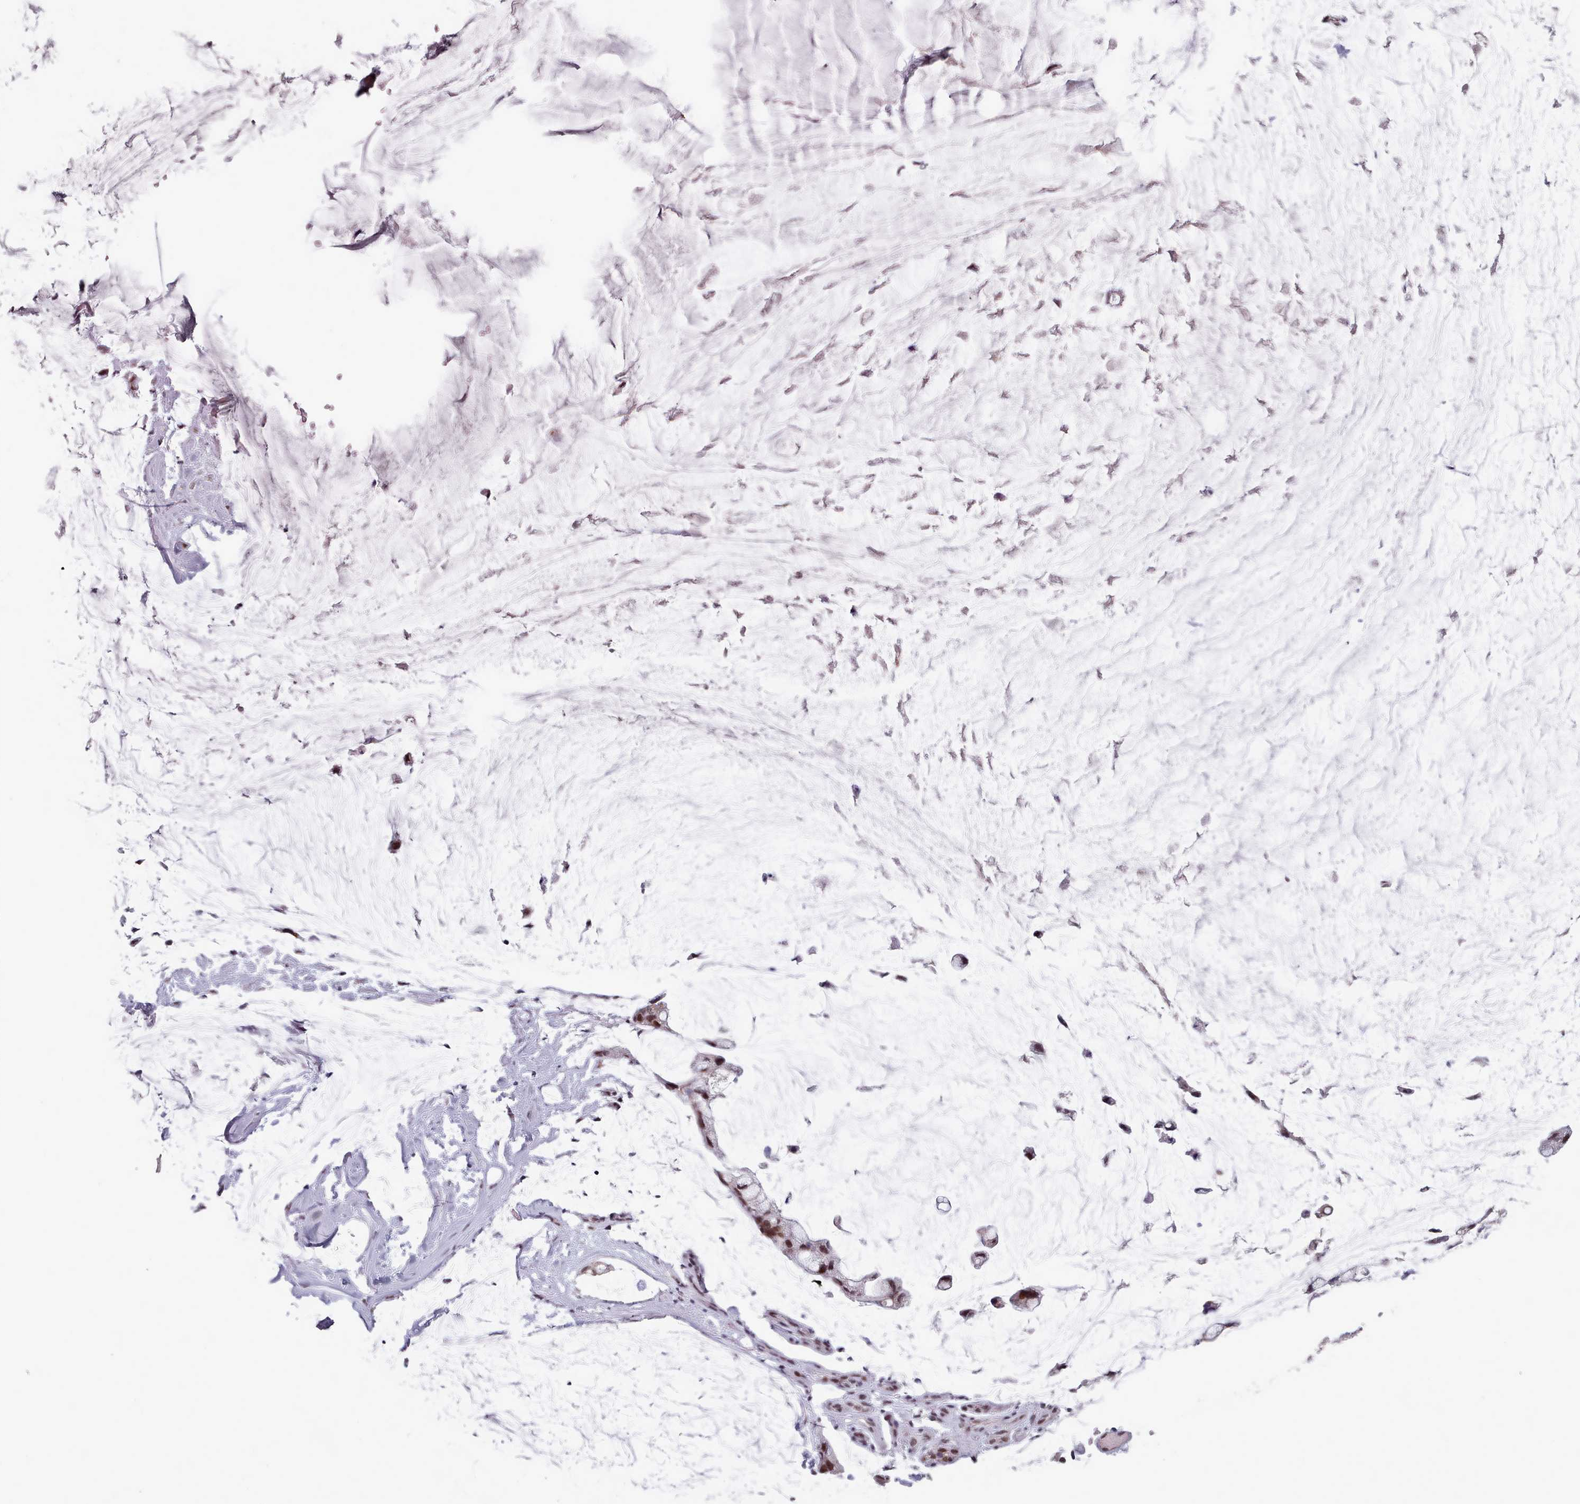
{"staining": {"intensity": "moderate", "quantity": ">75%", "location": "nuclear"}, "tissue": "ovarian cancer", "cell_type": "Tumor cells", "image_type": "cancer", "snomed": [{"axis": "morphology", "description": "Cystadenocarcinoma, mucinous, NOS"}, {"axis": "topography", "description": "Ovary"}], "caption": "An image of mucinous cystadenocarcinoma (ovarian) stained for a protein displays moderate nuclear brown staining in tumor cells.", "gene": "SRSF9", "patient": {"sex": "female", "age": 39}}